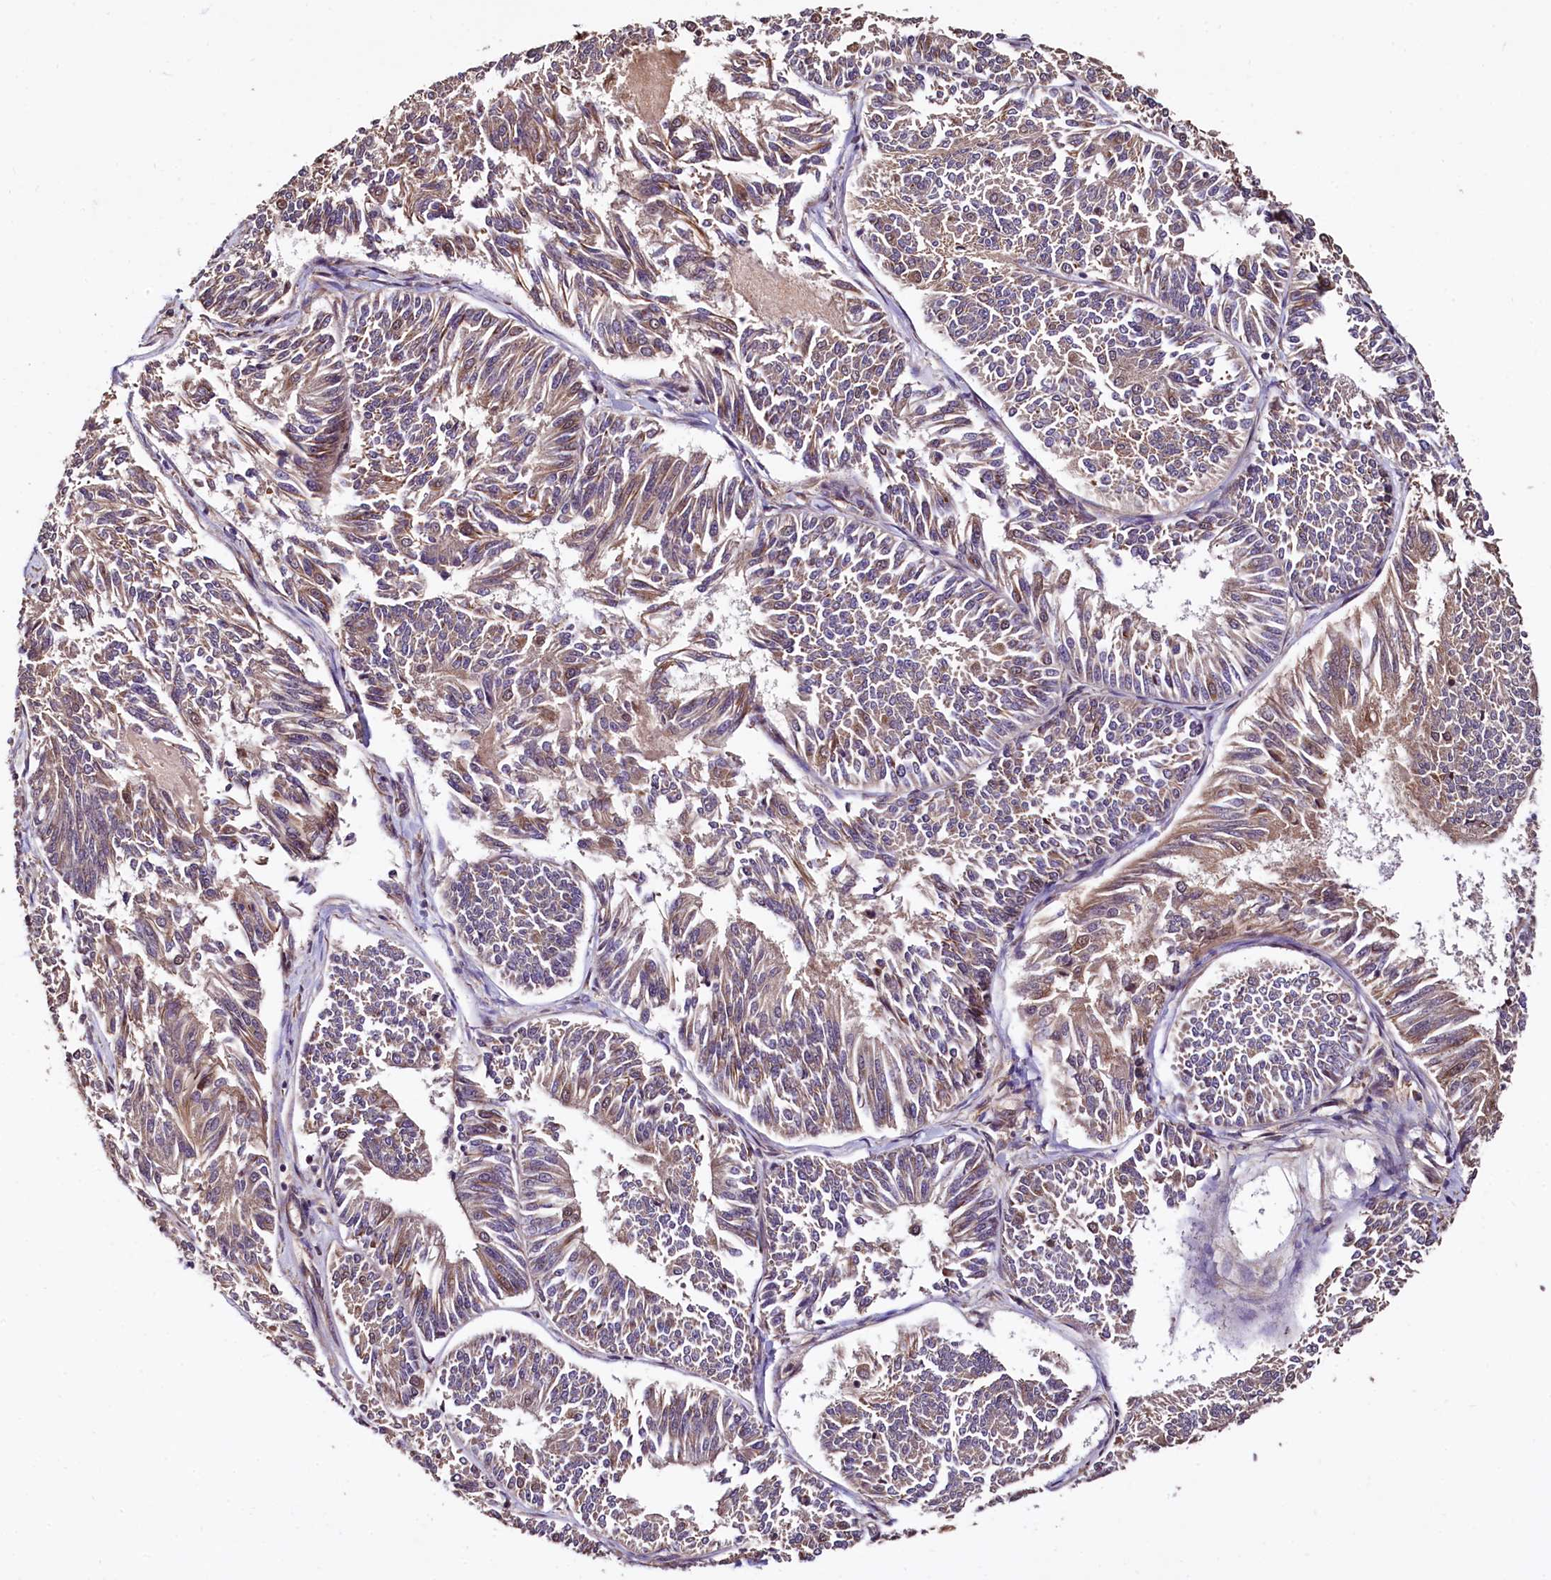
{"staining": {"intensity": "weak", "quantity": "25%-75%", "location": "cytoplasmic/membranous"}, "tissue": "endometrial cancer", "cell_type": "Tumor cells", "image_type": "cancer", "snomed": [{"axis": "morphology", "description": "Adenocarcinoma, NOS"}, {"axis": "topography", "description": "Endometrium"}], "caption": "A high-resolution micrograph shows IHC staining of endometrial adenocarcinoma, which reveals weak cytoplasmic/membranous positivity in about 25%-75% of tumor cells.", "gene": "TBCEL", "patient": {"sex": "female", "age": 58}}